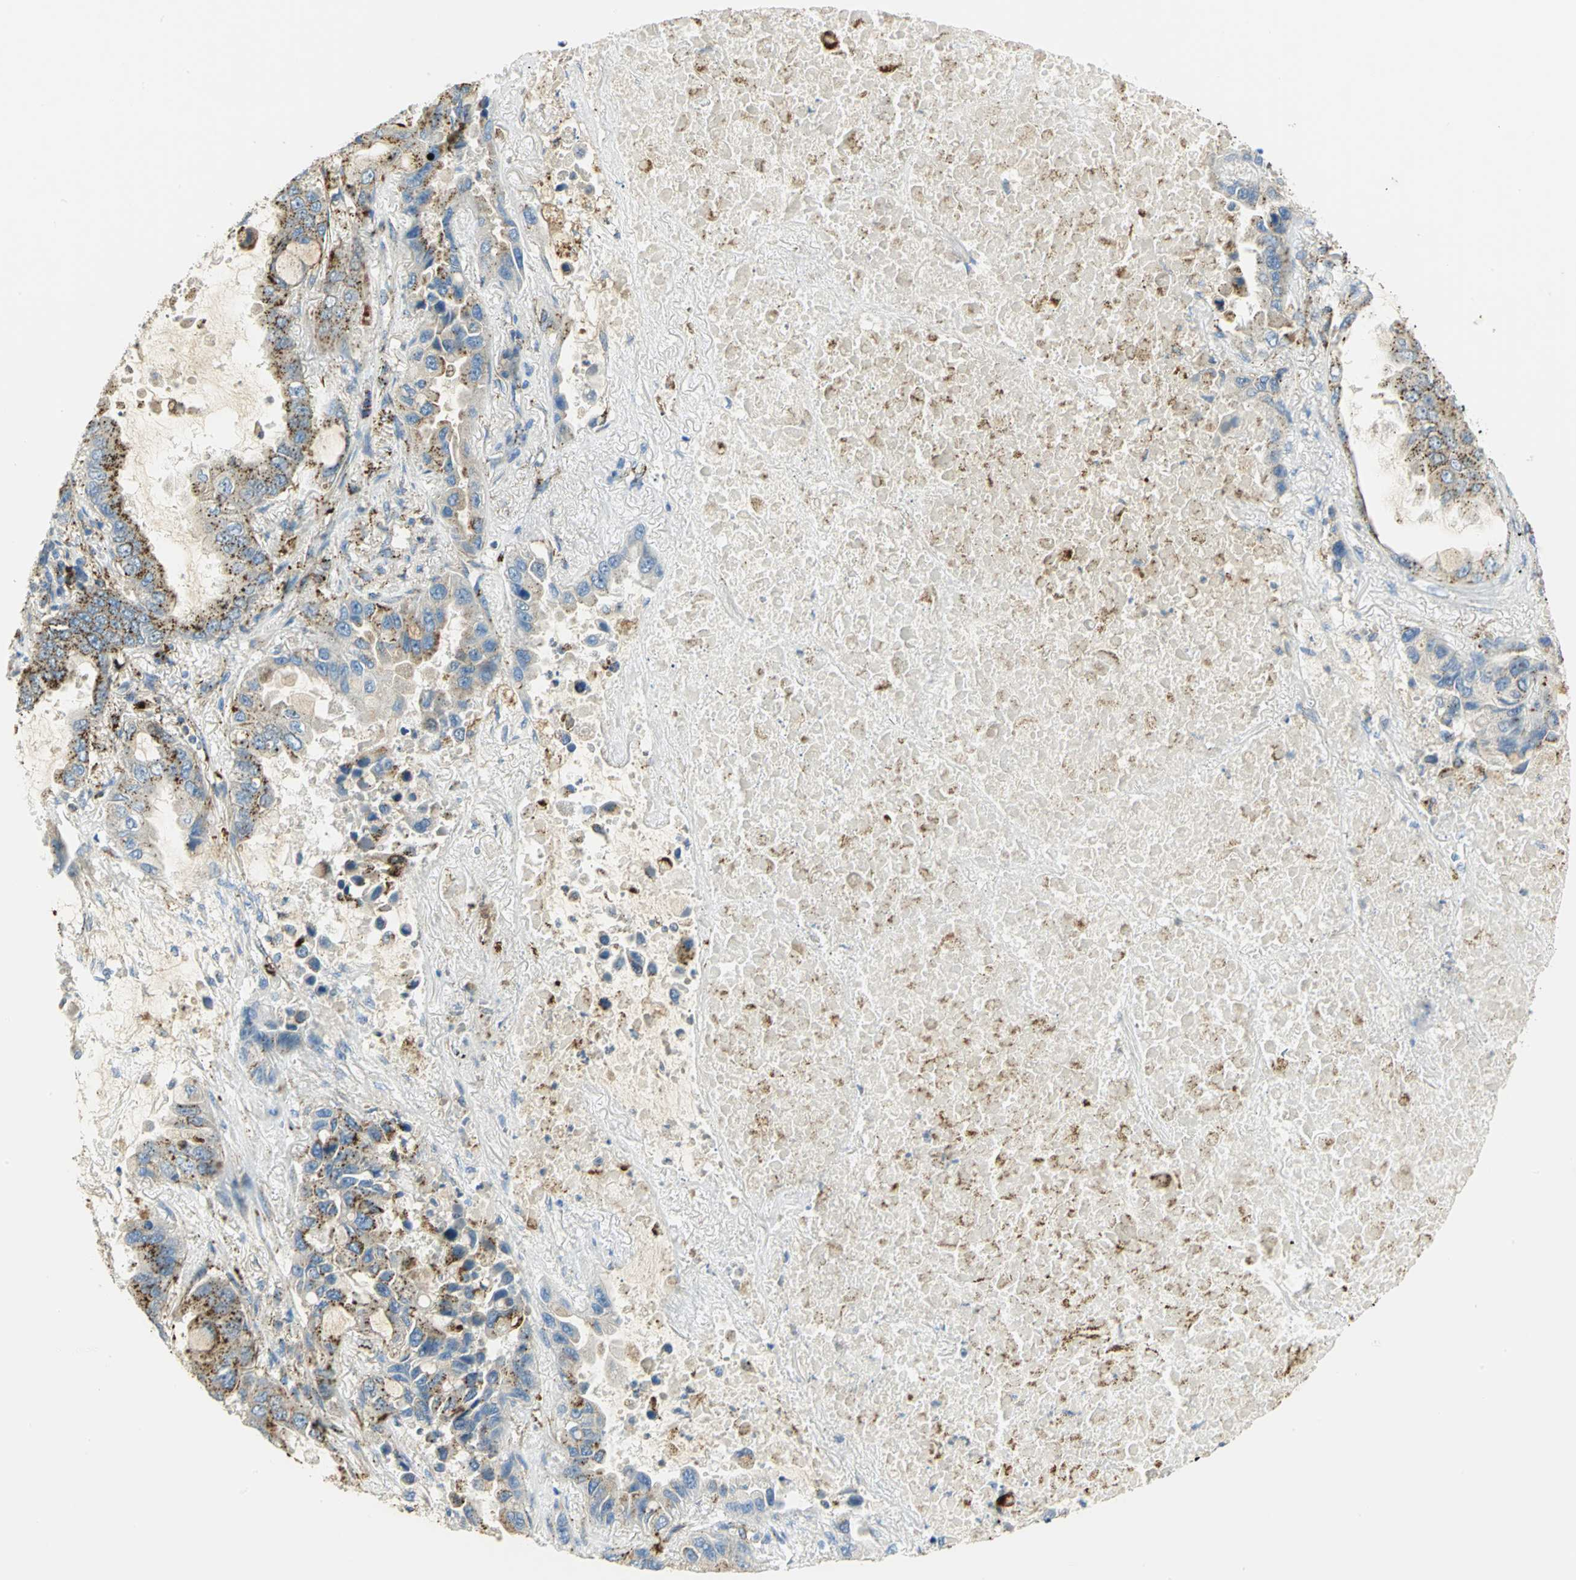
{"staining": {"intensity": "moderate", "quantity": ">75%", "location": "cytoplasmic/membranous"}, "tissue": "lung cancer", "cell_type": "Tumor cells", "image_type": "cancer", "snomed": [{"axis": "morphology", "description": "Adenocarcinoma, NOS"}, {"axis": "topography", "description": "Lung"}], "caption": "Human adenocarcinoma (lung) stained with a brown dye demonstrates moderate cytoplasmic/membranous positive positivity in approximately >75% of tumor cells.", "gene": "ARSA", "patient": {"sex": "male", "age": 64}}